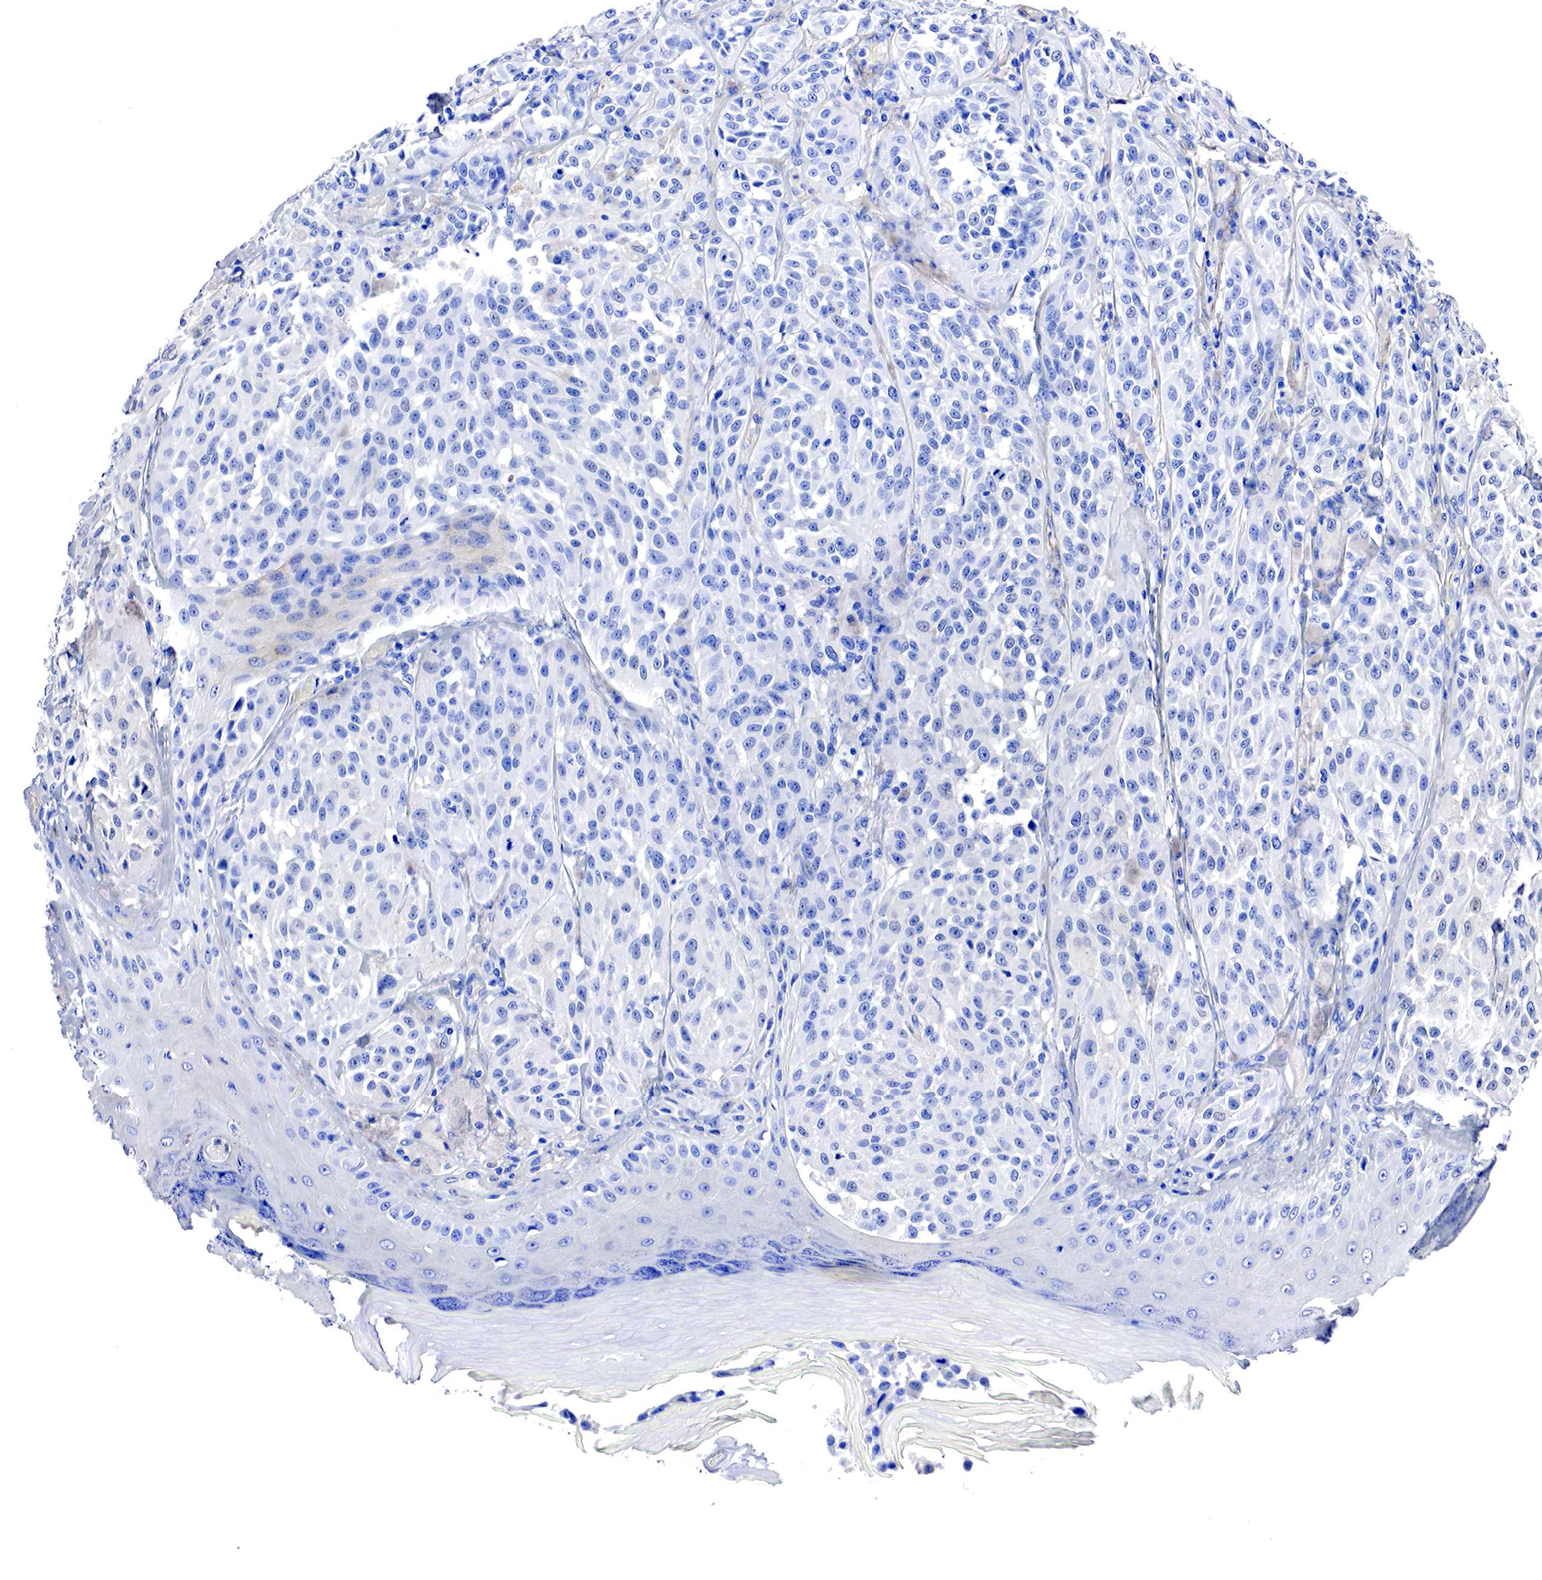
{"staining": {"intensity": "negative", "quantity": "none", "location": "none"}, "tissue": "melanoma", "cell_type": "Tumor cells", "image_type": "cancer", "snomed": [{"axis": "morphology", "description": "Malignant melanoma, NOS"}, {"axis": "topography", "description": "Skin"}], "caption": "A photomicrograph of human melanoma is negative for staining in tumor cells.", "gene": "TPM1", "patient": {"sex": "male", "age": 44}}